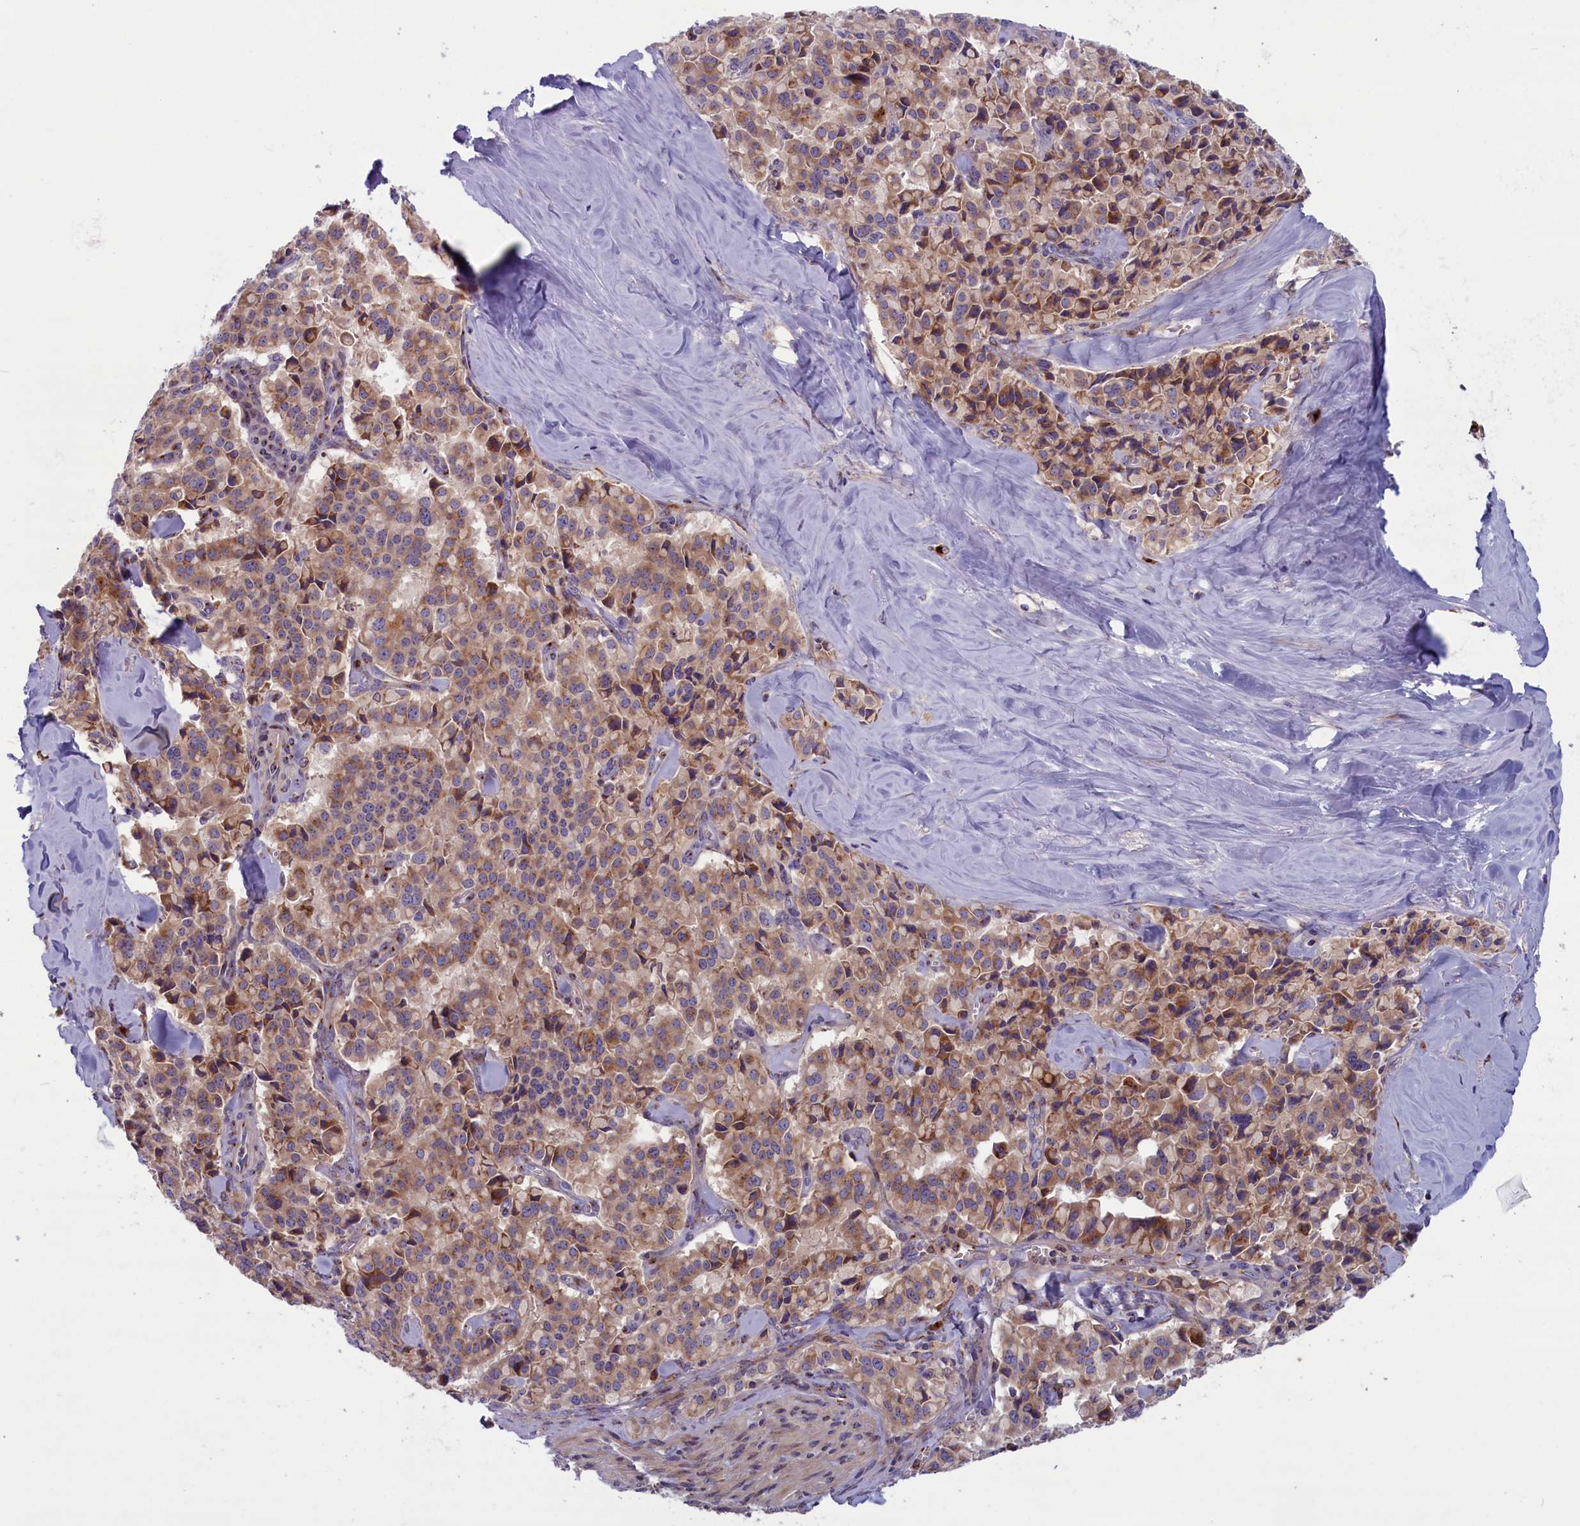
{"staining": {"intensity": "moderate", "quantity": ">75%", "location": "cytoplasmic/membranous"}, "tissue": "pancreatic cancer", "cell_type": "Tumor cells", "image_type": "cancer", "snomed": [{"axis": "morphology", "description": "Adenocarcinoma, NOS"}, {"axis": "topography", "description": "Pancreas"}], "caption": "This is a micrograph of immunohistochemistry (IHC) staining of pancreatic cancer, which shows moderate expression in the cytoplasmic/membranous of tumor cells.", "gene": "BLVRB", "patient": {"sex": "male", "age": 65}}